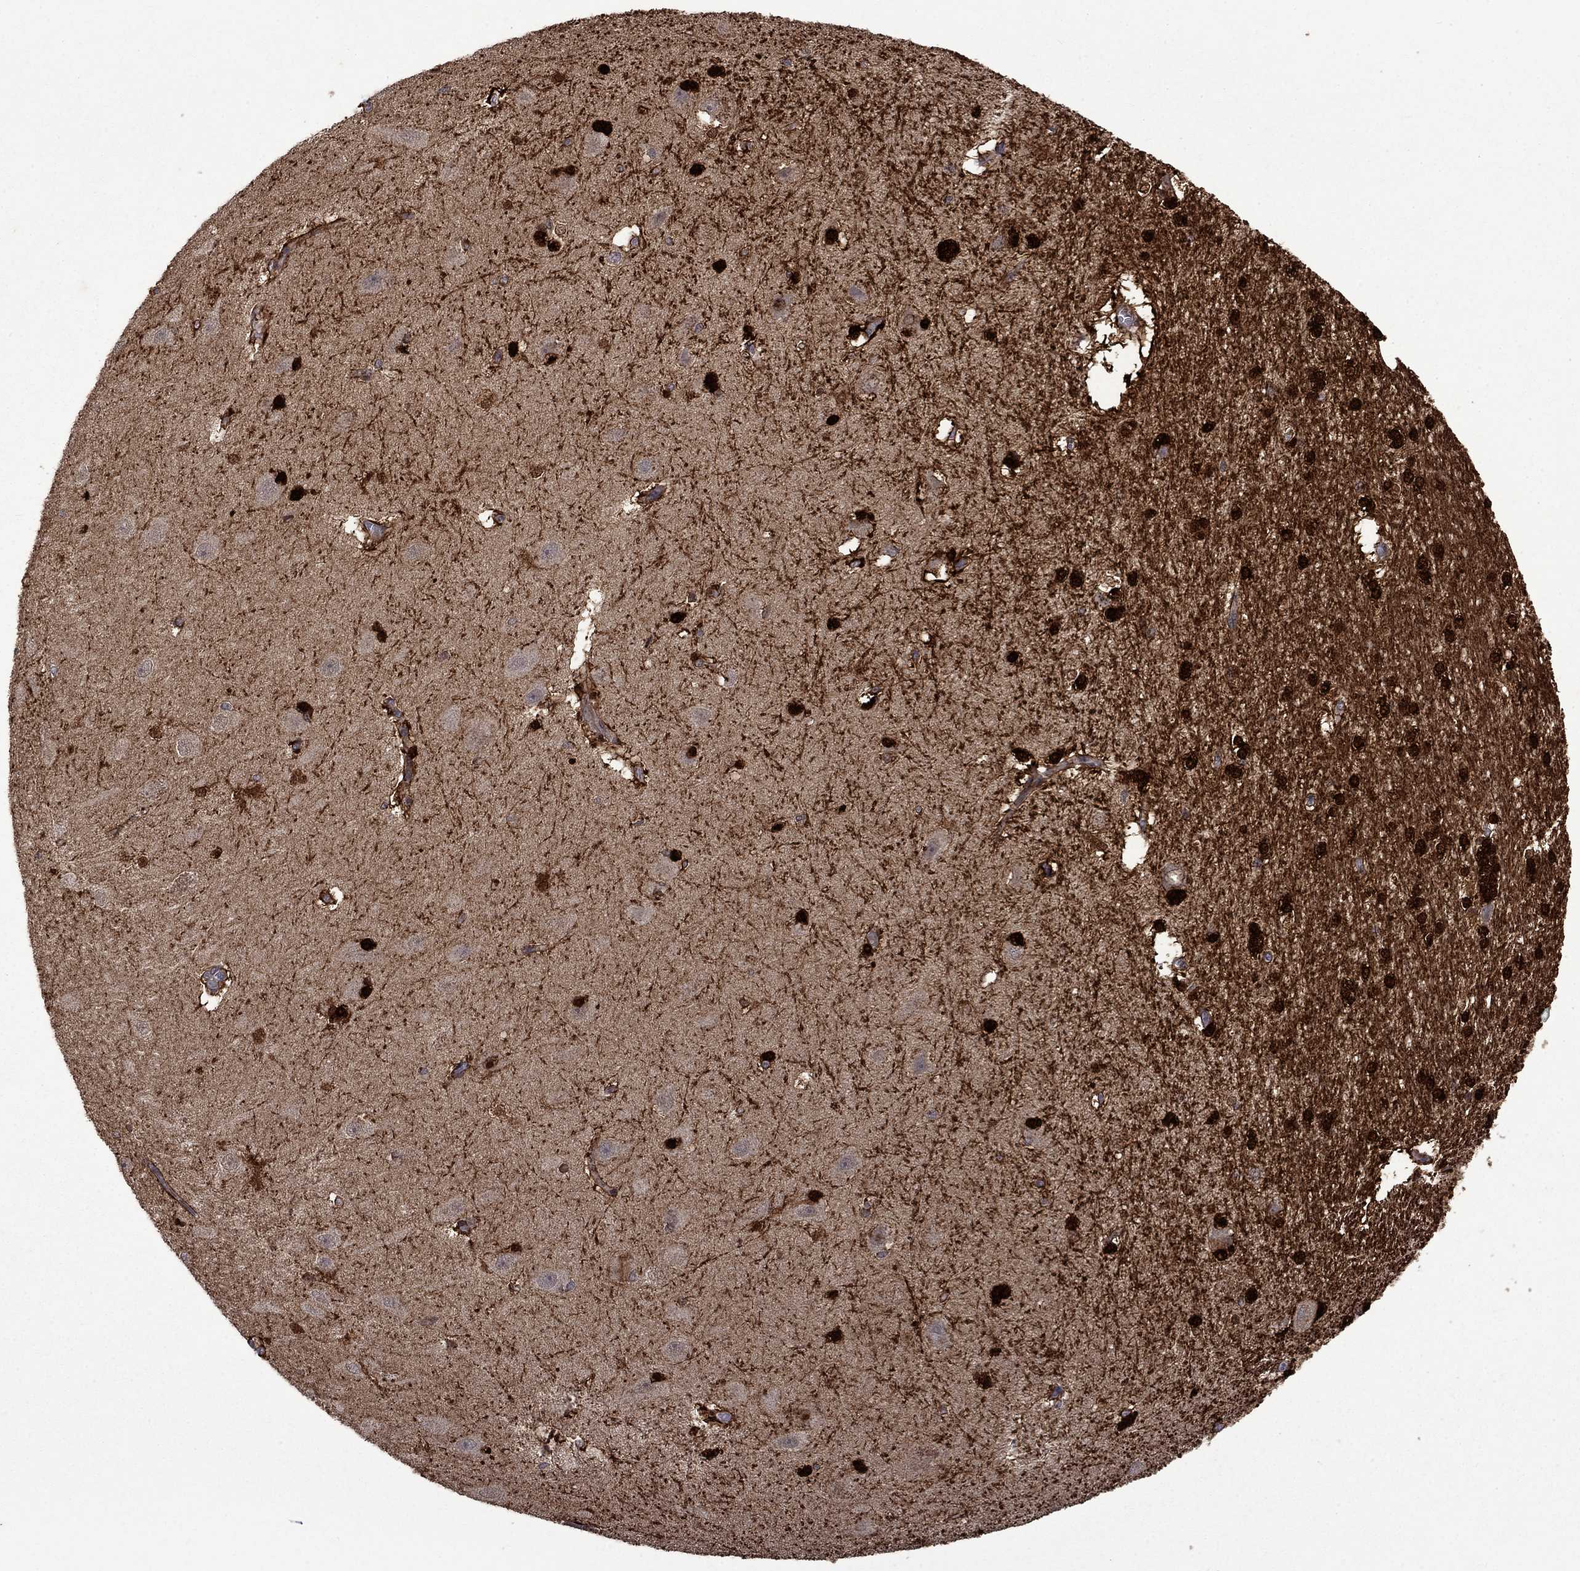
{"staining": {"intensity": "strong", "quantity": "25%-75%", "location": "nuclear"}, "tissue": "hippocampus", "cell_type": "Glial cells", "image_type": "normal", "snomed": [{"axis": "morphology", "description": "Normal tissue, NOS"}, {"axis": "topography", "description": "Cerebral cortex"}, {"axis": "topography", "description": "Hippocampus"}], "caption": "Brown immunohistochemical staining in unremarkable human hippocampus displays strong nuclear expression in about 25%-75% of glial cells.", "gene": "CBR1", "patient": {"sex": "female", "age": 19}}